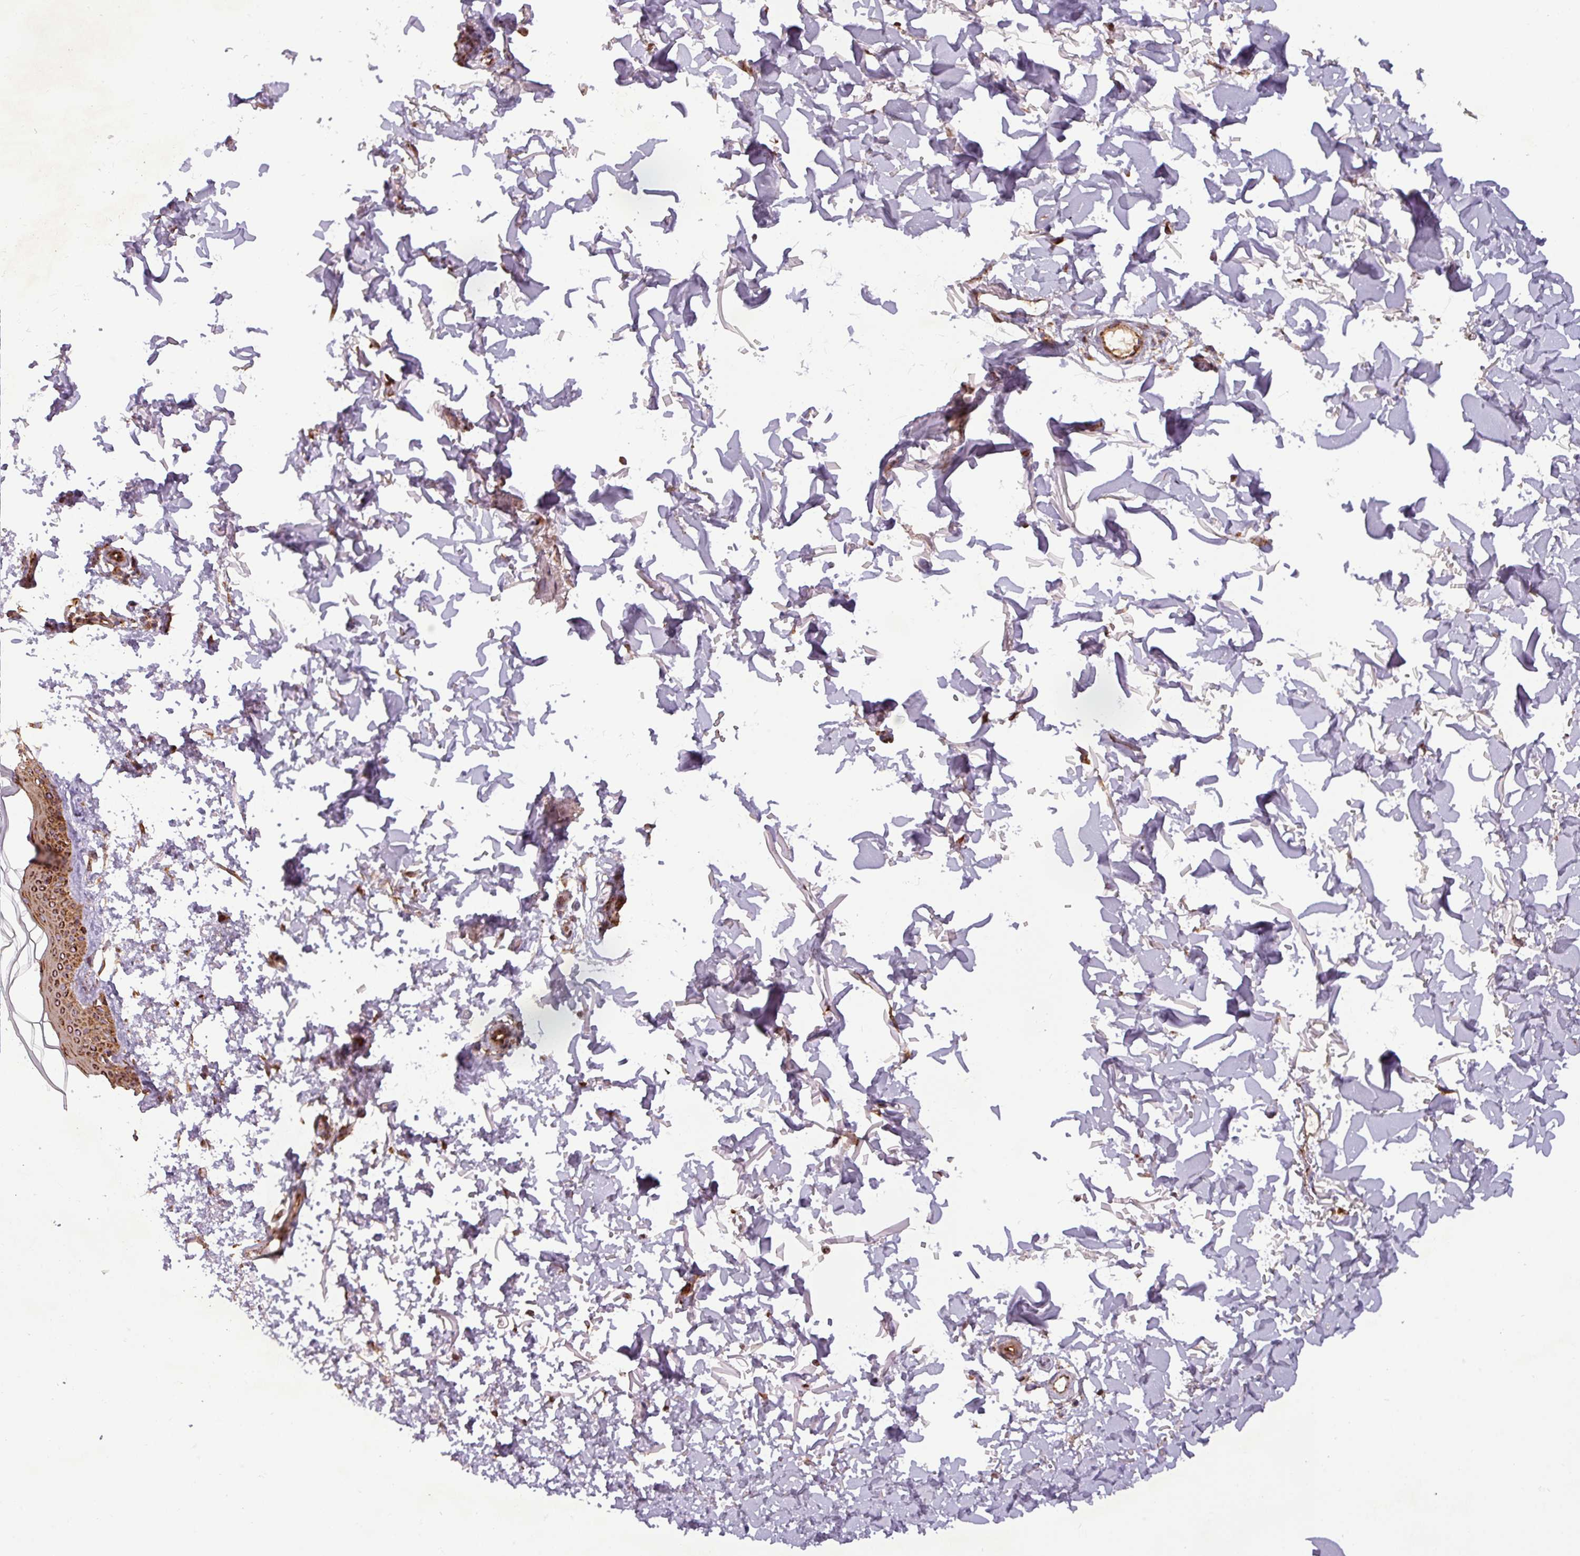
{"staining": {"intensity": "moderate", "quantity": ">75%", "location": "cytoplasmic/membranous"}, "tissue": "skin", "cell_type": "Fibroblasts", "image_type": "normal", "snomed": [{"axis": "morphology", "description": "Normal tissue, NOS"}, {"axis": "topography", "description": "Skin"}], "caption": "Immunohistochemistry (IHC) (DAB (3,3'-diaminobenzidine)) staining of normal skin displays moderate cytoplasmic/membranous protein positivity in about >75% of fibroblasts. The protein of interest is shown in brown color, while the nuclei are stained blue.", "gene": "GPD2", "patient": {"sex": "male", "age": 66}}